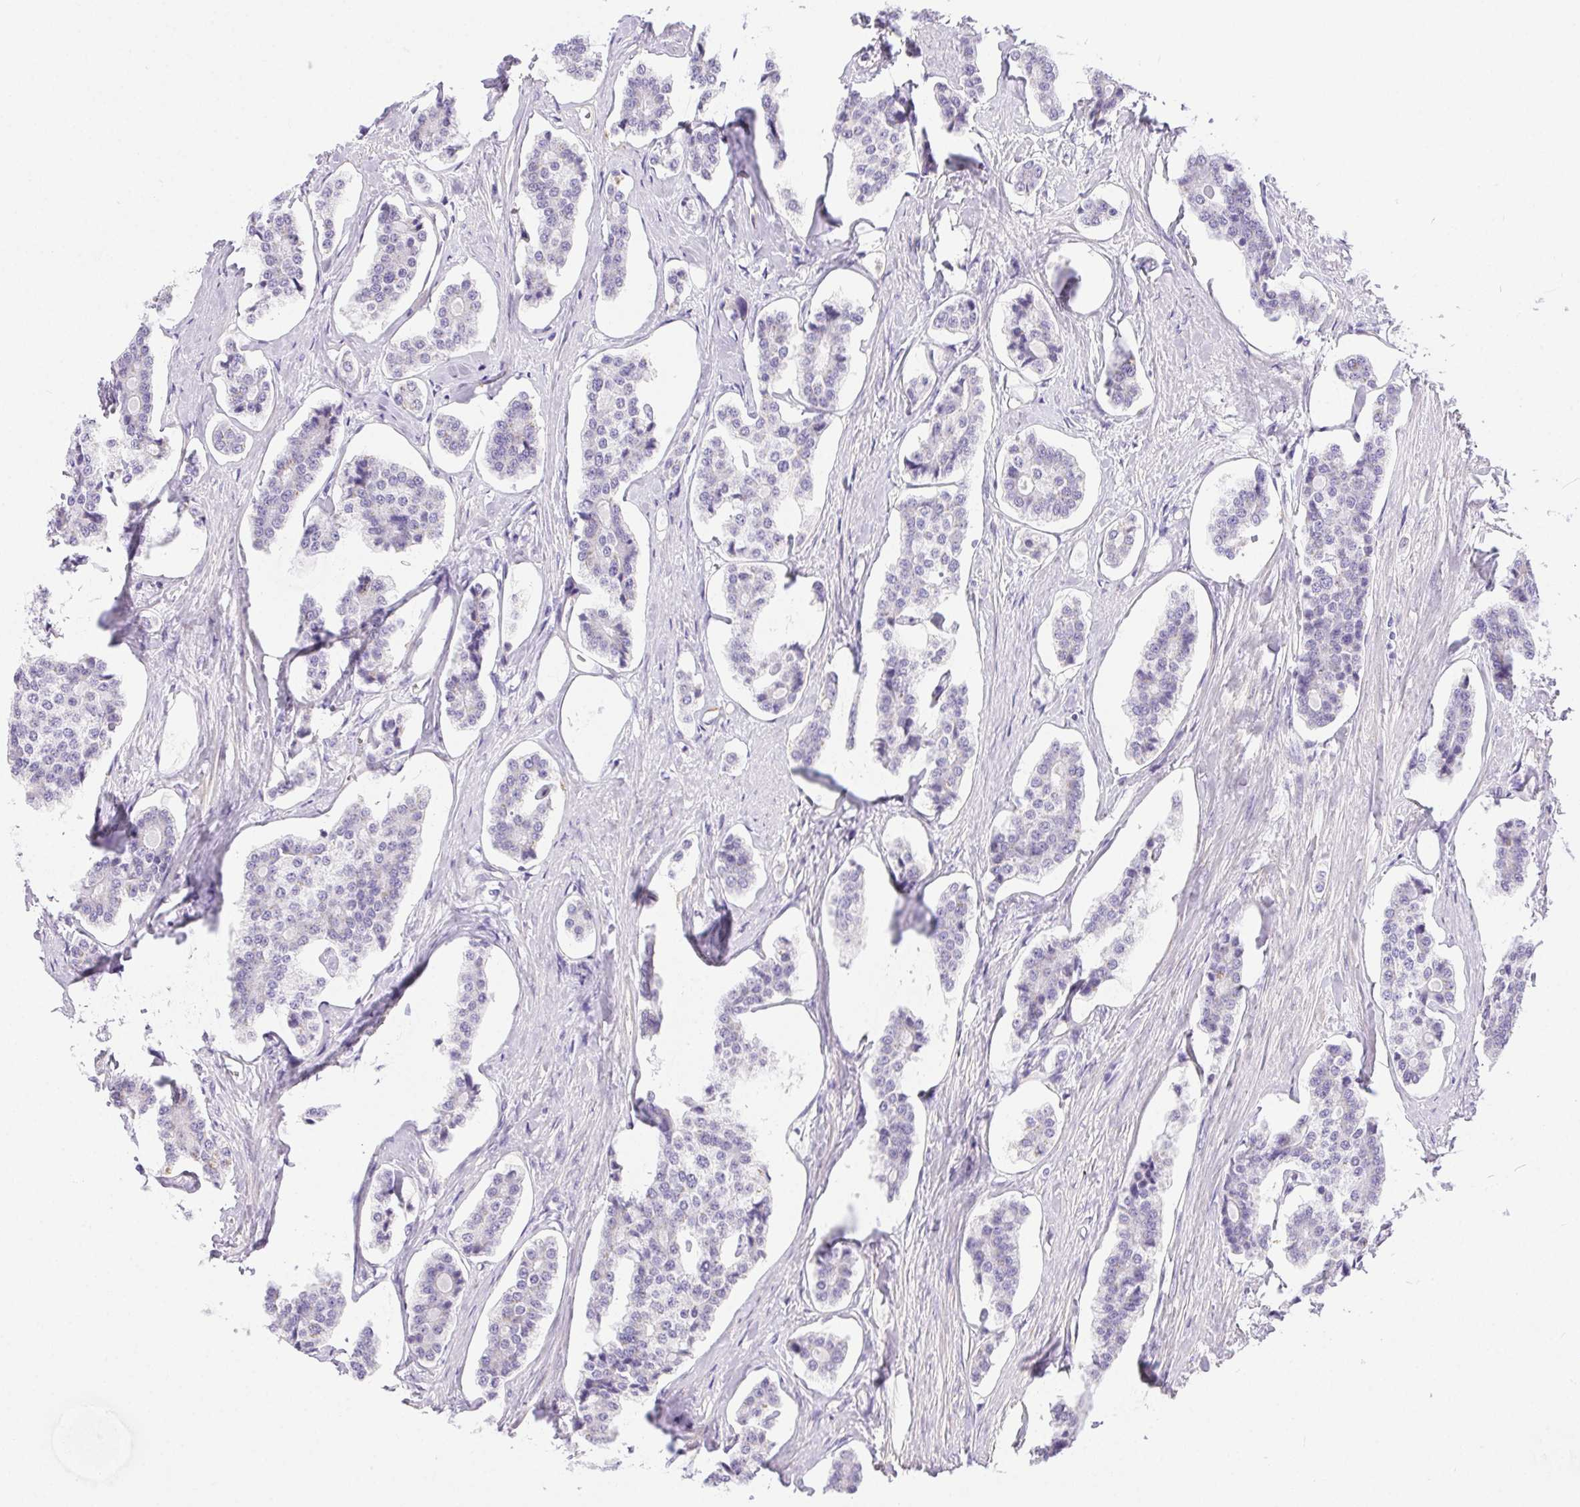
{"staining": {"intensity": "negative", "quantity": "none", "location": "none"}, "tissue": "carcinoid", "cell_type": "Tumor cells", "image_type": "cancer", "snomed": [{"axis": "morphology", "description": "Carcinoid, malignant, NOS"}, {"axis": "topography", "description": "Small intestine"}], "caption": "The immunohistochemistry histopathology image has no significant positivity in tumor cells of malignant carcinoid tissue. (Immunohistochemistry (ihc), brightfield microscopy, high magnification).", "gene": "SHCBP1L", "patient": {"sex": "female", "age": 65}}